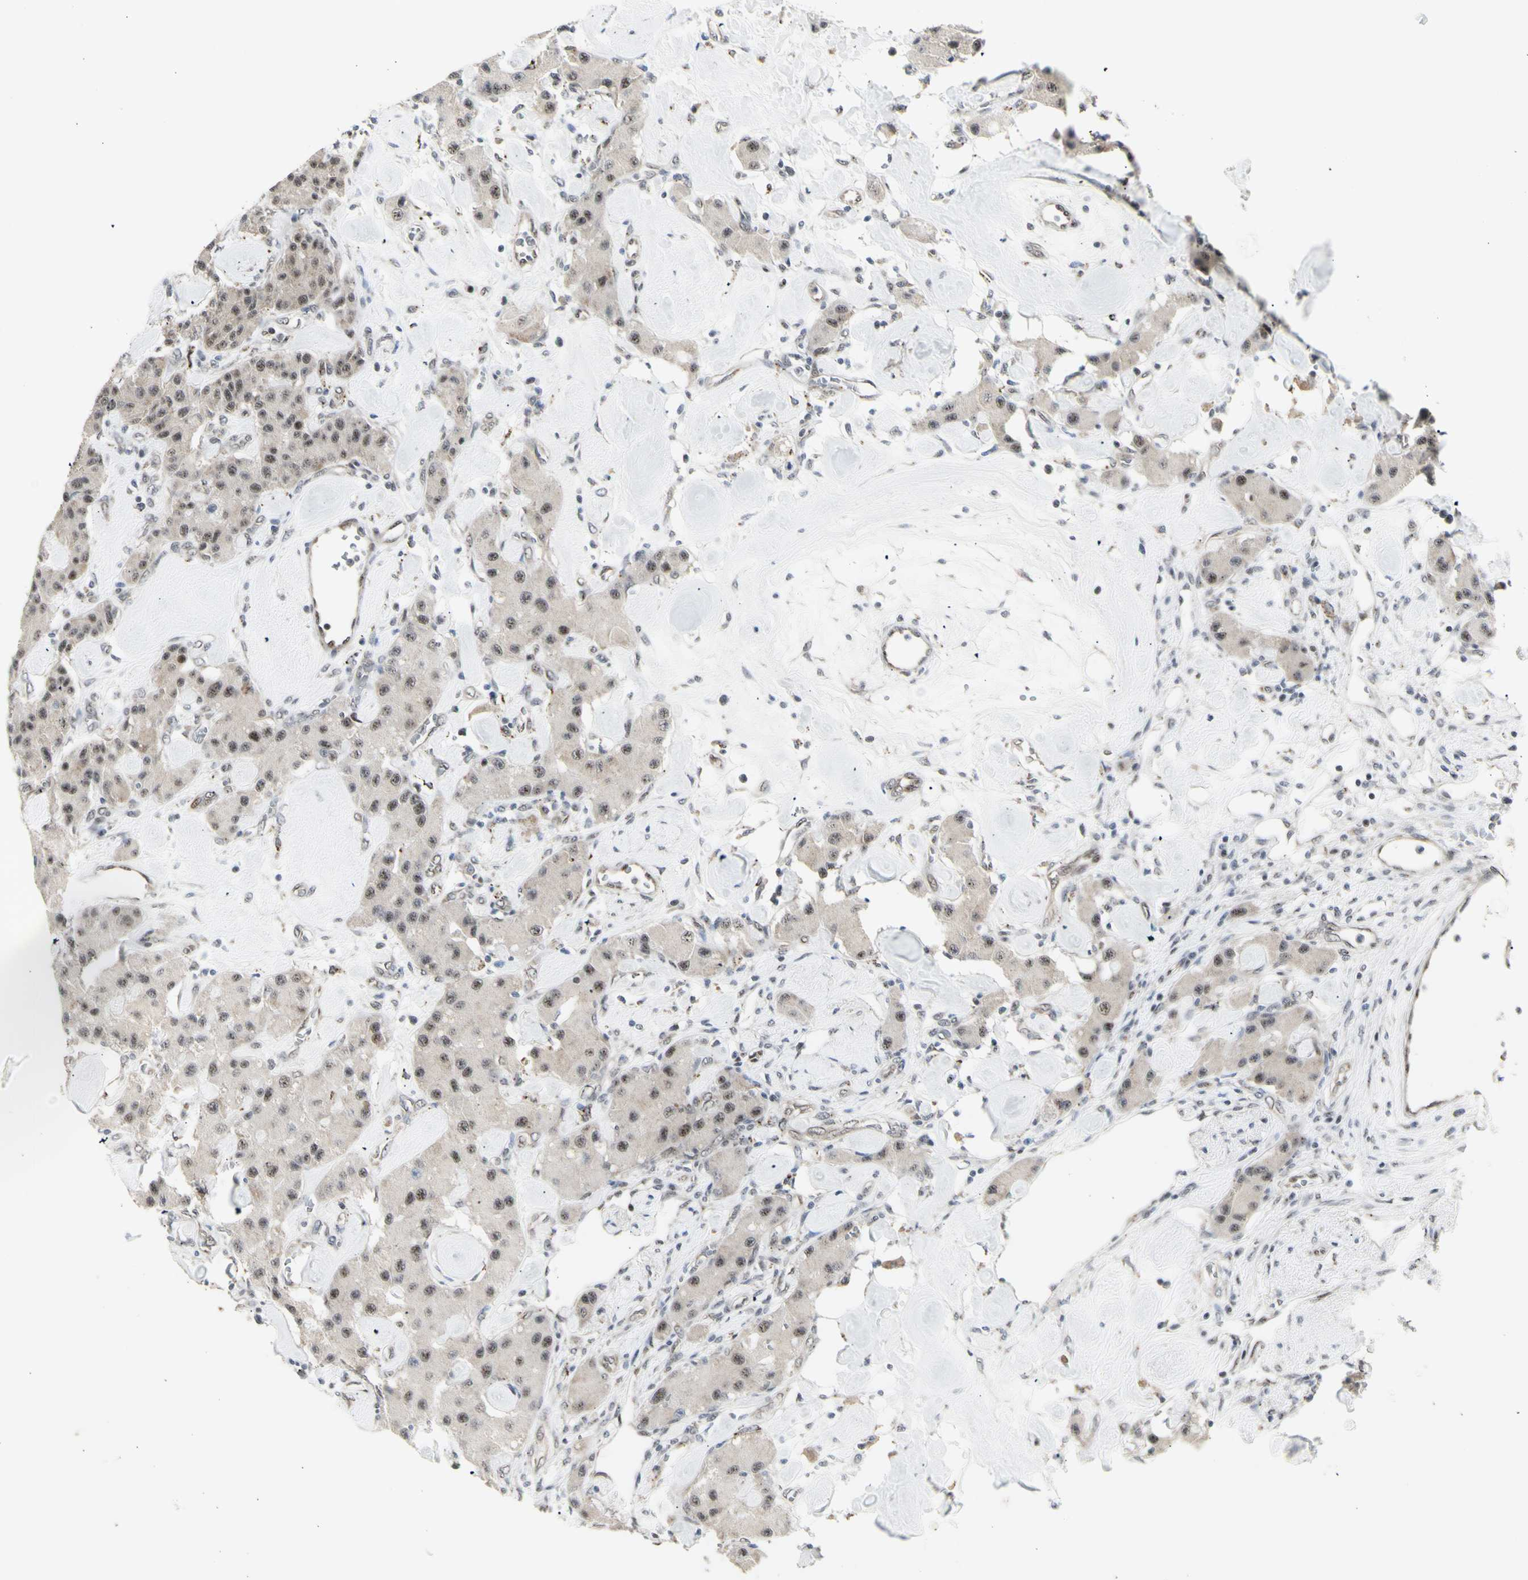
{"staining": {"intensity": "weak", "quantity": ">75%", "location": "cytoplasmic/membranous,nuclear"}, "tissue": "carcinoid", "cell_type": "Tumor cells", "image_type": "cancer", "snomed": [{"axis": "morphology", "description": "Carcinoid, malignant, NOS"}, {"axis": "topography", "description": "Pancreas"}], "caption": "A low amount of weak cytoplasmic/membranous and nuclear expression is seen in about >75% of tumor cells in malignant carcinoid tissue.", "gene": "DHRS7B", "patient": {"sex": "male", "age": 41}}